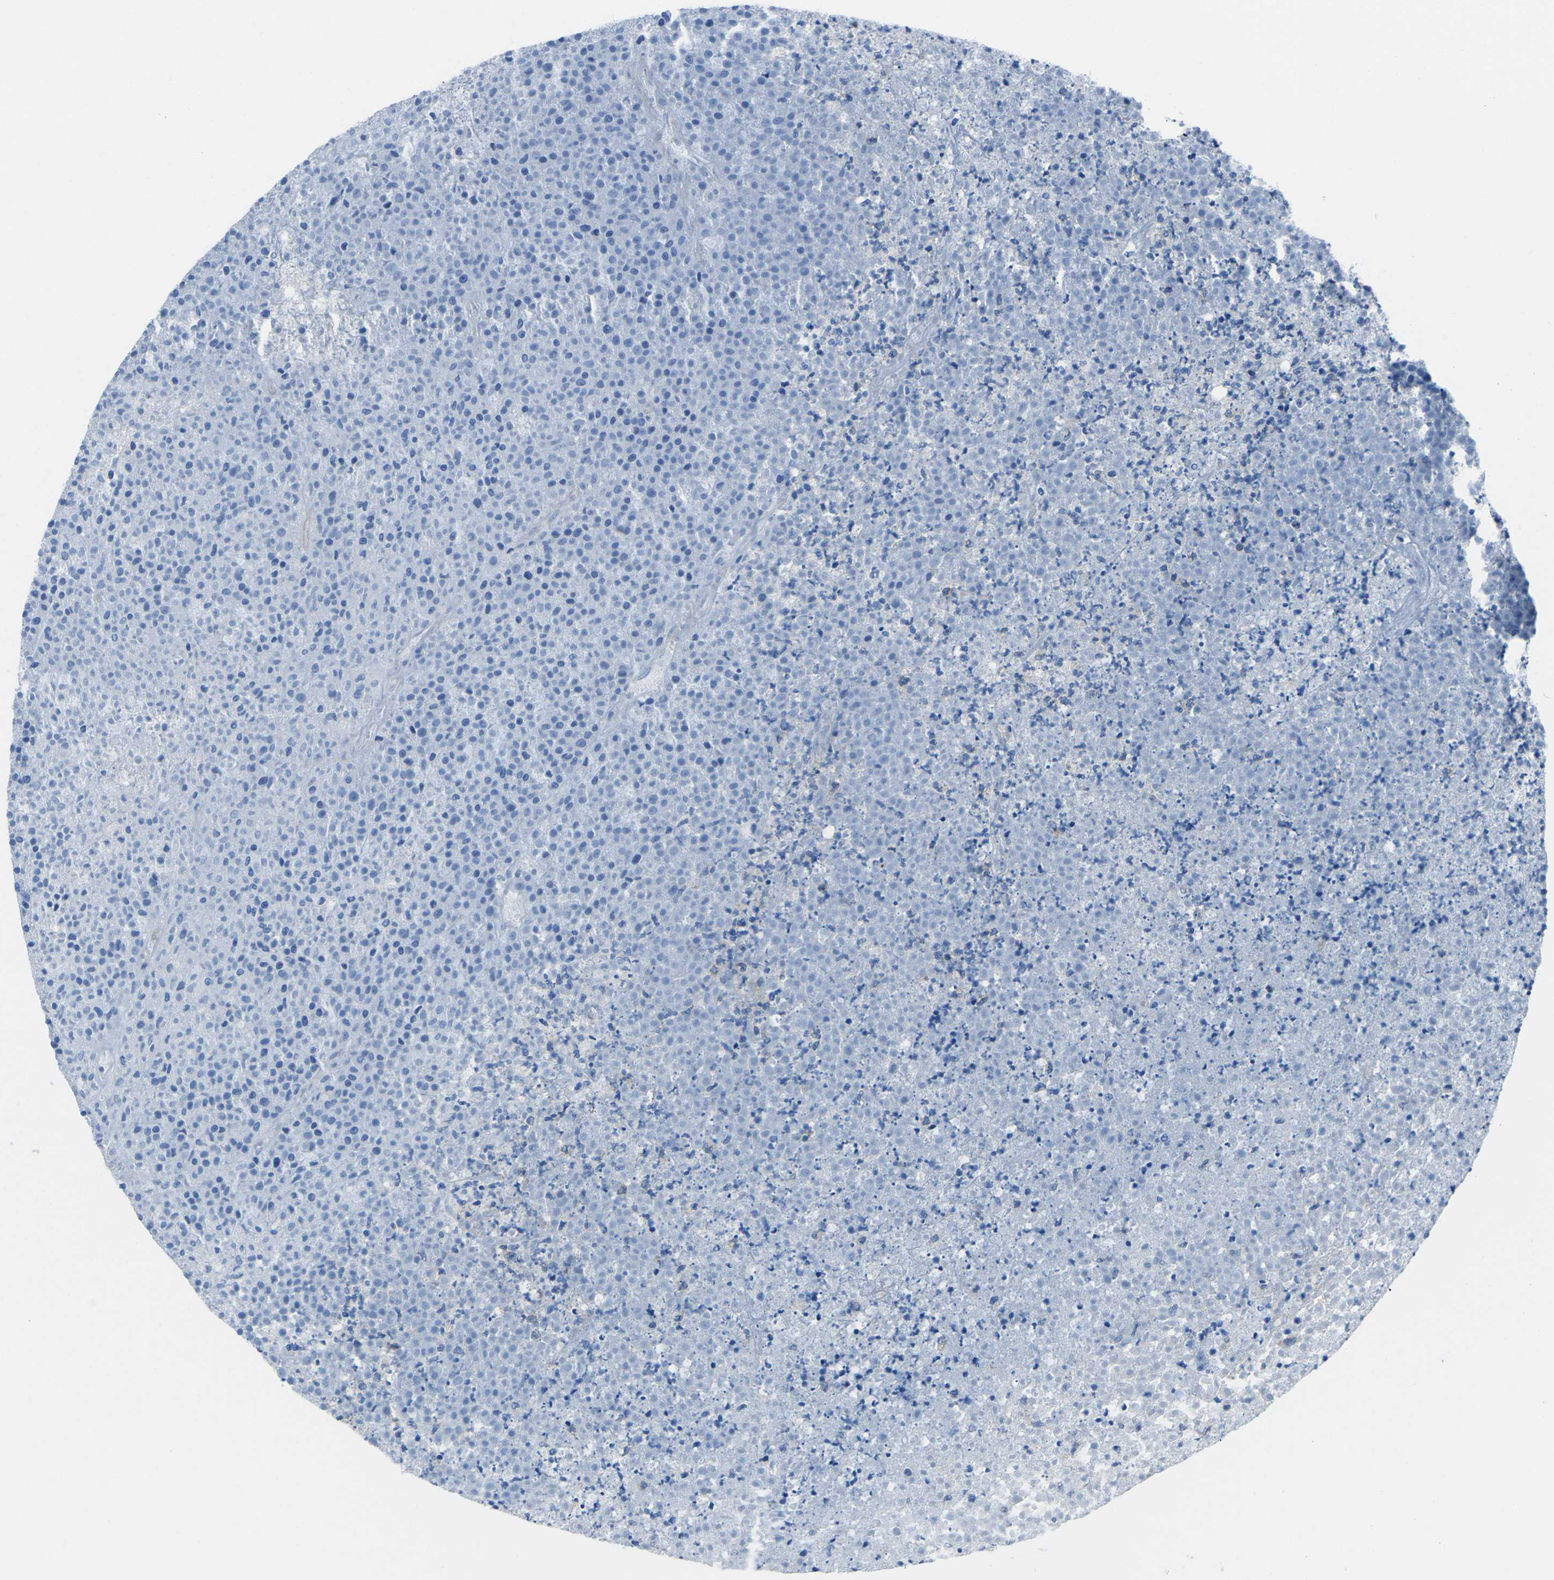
{"staining": {"intensity": "negative", "quantity": "none", "location": "none"}, "tissue": "testis cancer", "cell_type": "Tumor cells", "image_type": "cancer", "snomed": [{"axis": "morphology", "description": "Seminoma, NOS"}, {"axis": "topography", "description": "Testis"}], "caption": "Tumor cells show no significant protein positivity in testis cancer (seminoma). (Stains: DAB (3,3'-diaminobenzidine) immunohistochemistry (IHC) with hematoxylin counter stain, Microscopy: brightfield microscopy at high magnification).", "gene": "UTRN", "patient": {"sex": "male", "age": 59}}